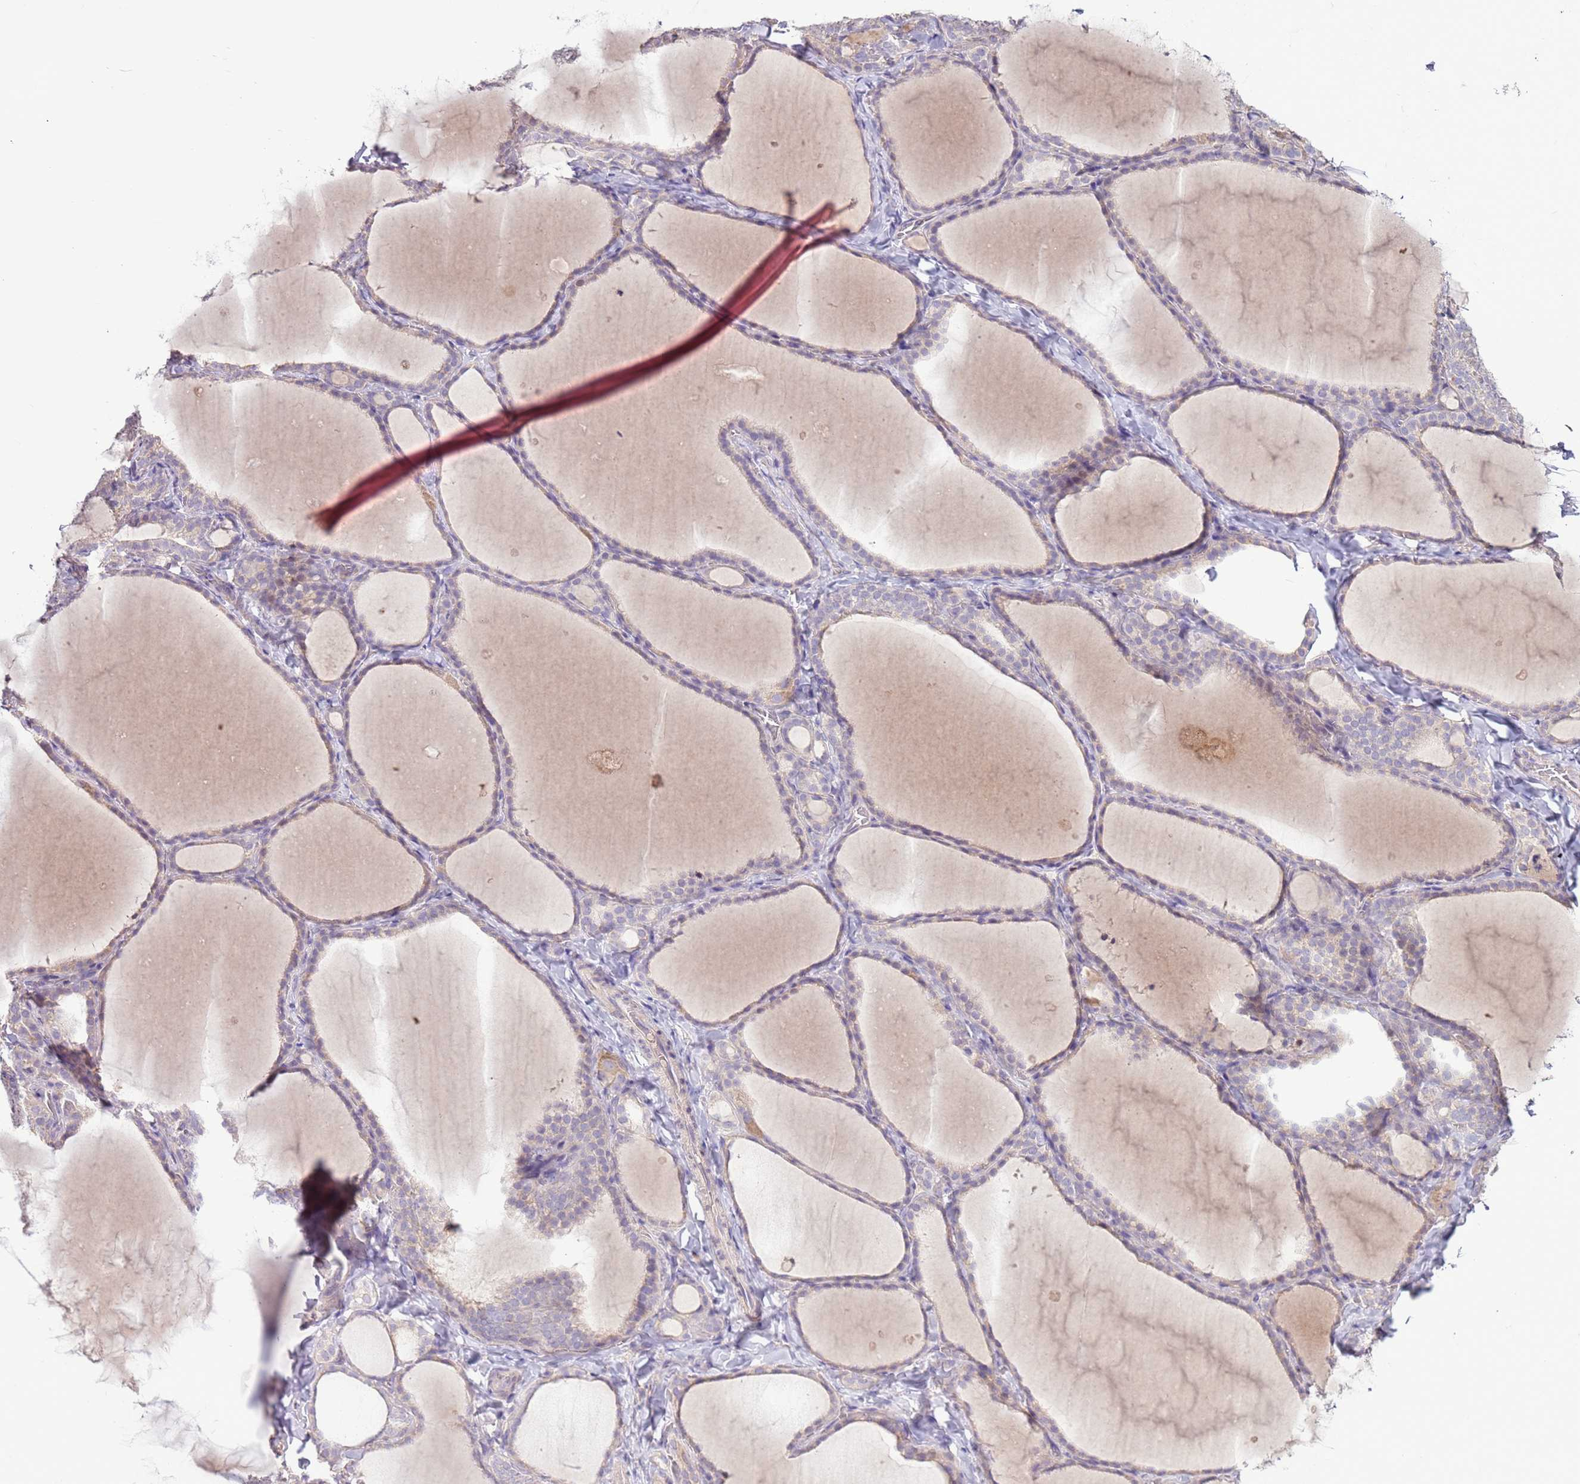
{"staining": {"intensity": "negative", "quantity": "none", "location": "none"}, "tissue": "thyroid gland", "cell_type": "Glandular cells", "image_type": "normal", "snomed": [{"axis": "morphology", "description": "Normal tissue, NOS"}, {"axis": "topography", "description": "Thyroid gland"}], "caption": "Immunohistochemical staining of unremarkable human thyroid gland reveals no significant positivity in glandular cells.", "gene": "EVA1B", "patient": {"sex": "female", "age": 22}}